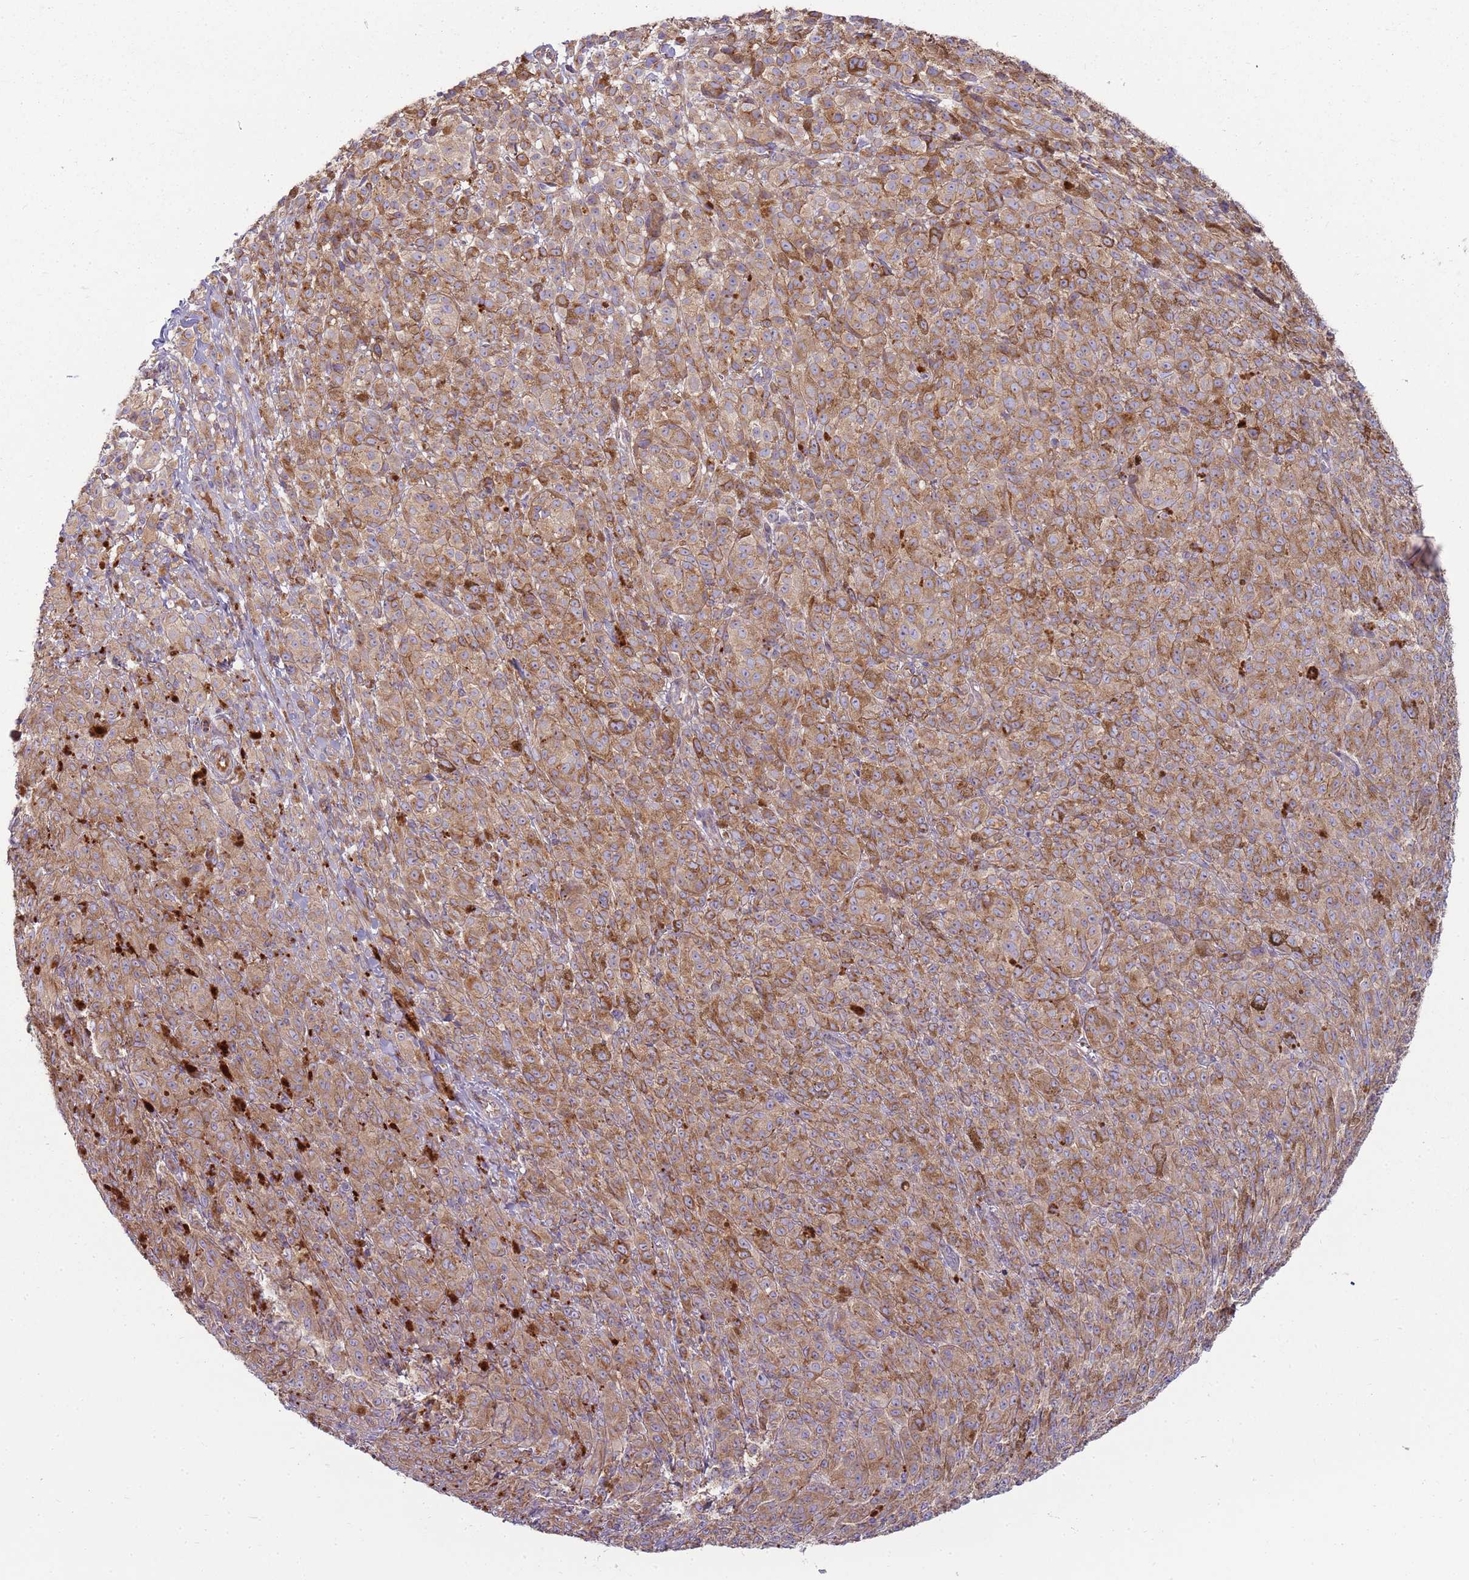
{"staining": {"intensity": "moderate", "quantity": ">75%", "location": "cytoplasmic/membranous"}, "tissue": "melanoma", "cell_type": "Tumor cells", "image_type": "cancer", "snomed": [{"axis": "morphology", "description": "Malignant melanoma, NOS"}, {"axis": "topography", "description": "Skin"}], "caption": "Melanoma stained for a protein (brown) displays moderate cytoplasmic/membranous positive expression in about >75% of tumor cells.", "gene": "EMC1", "patient": {"sex": "female", "age": 52}}